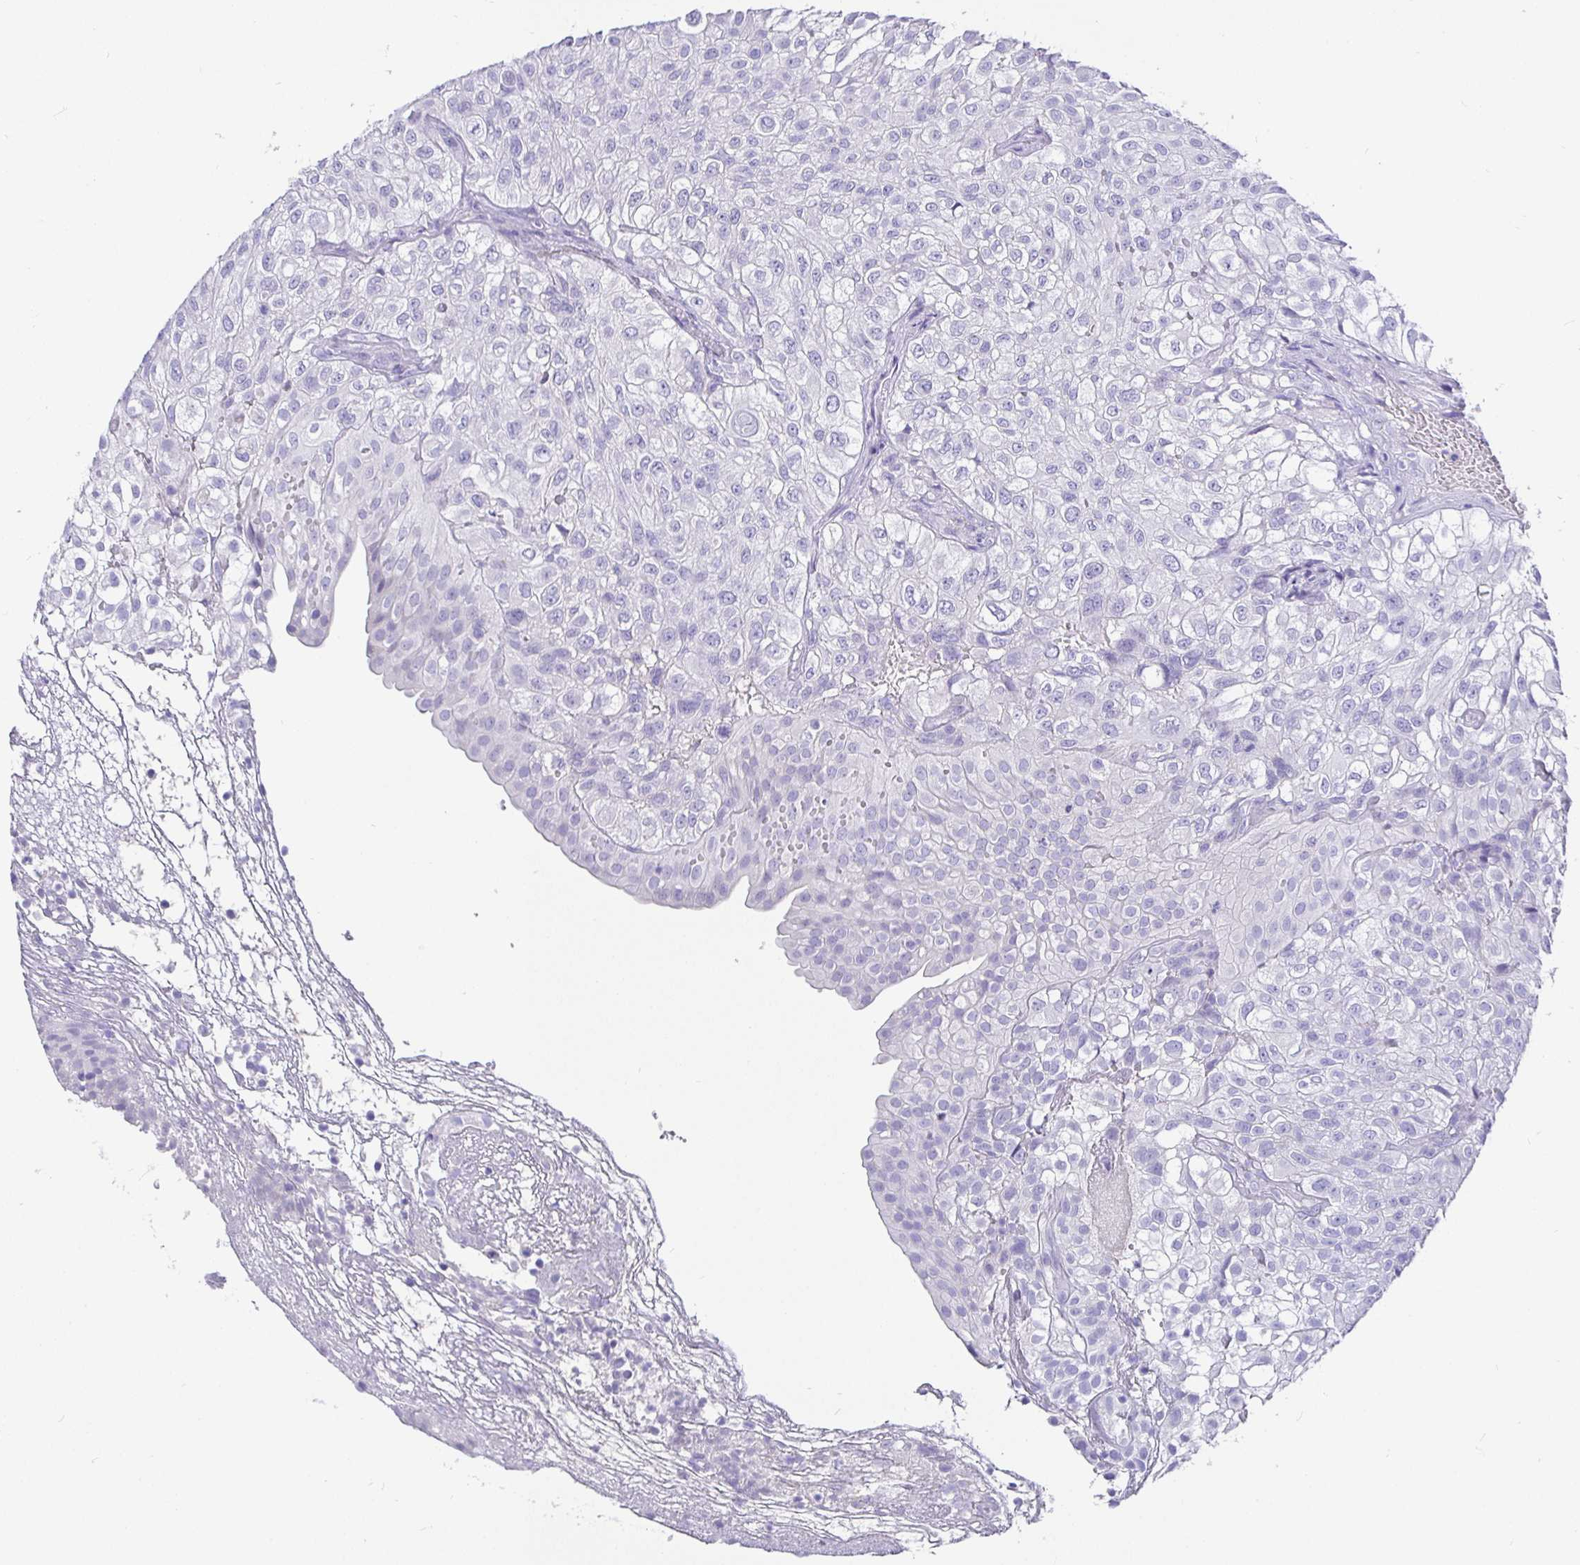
{"staining": {"intensity": "negative", "quantity": "none", "location": "none"}, "tissue": "urothelial cancer", "cell_type": "Tumor cells", "image_type": "cancer", "snomed": [{"axis": "morphology", "description": "Urothelial carcinoma, High grade"}, {"axis": "topography", "description": "Urinary bladder"}], "caption": "Immunohistochemical staining of human urothelial cancer displays no significant positivity in tumor cells.", "gene": "TPTE", "patient": {"sex": "male", "age": 56}}